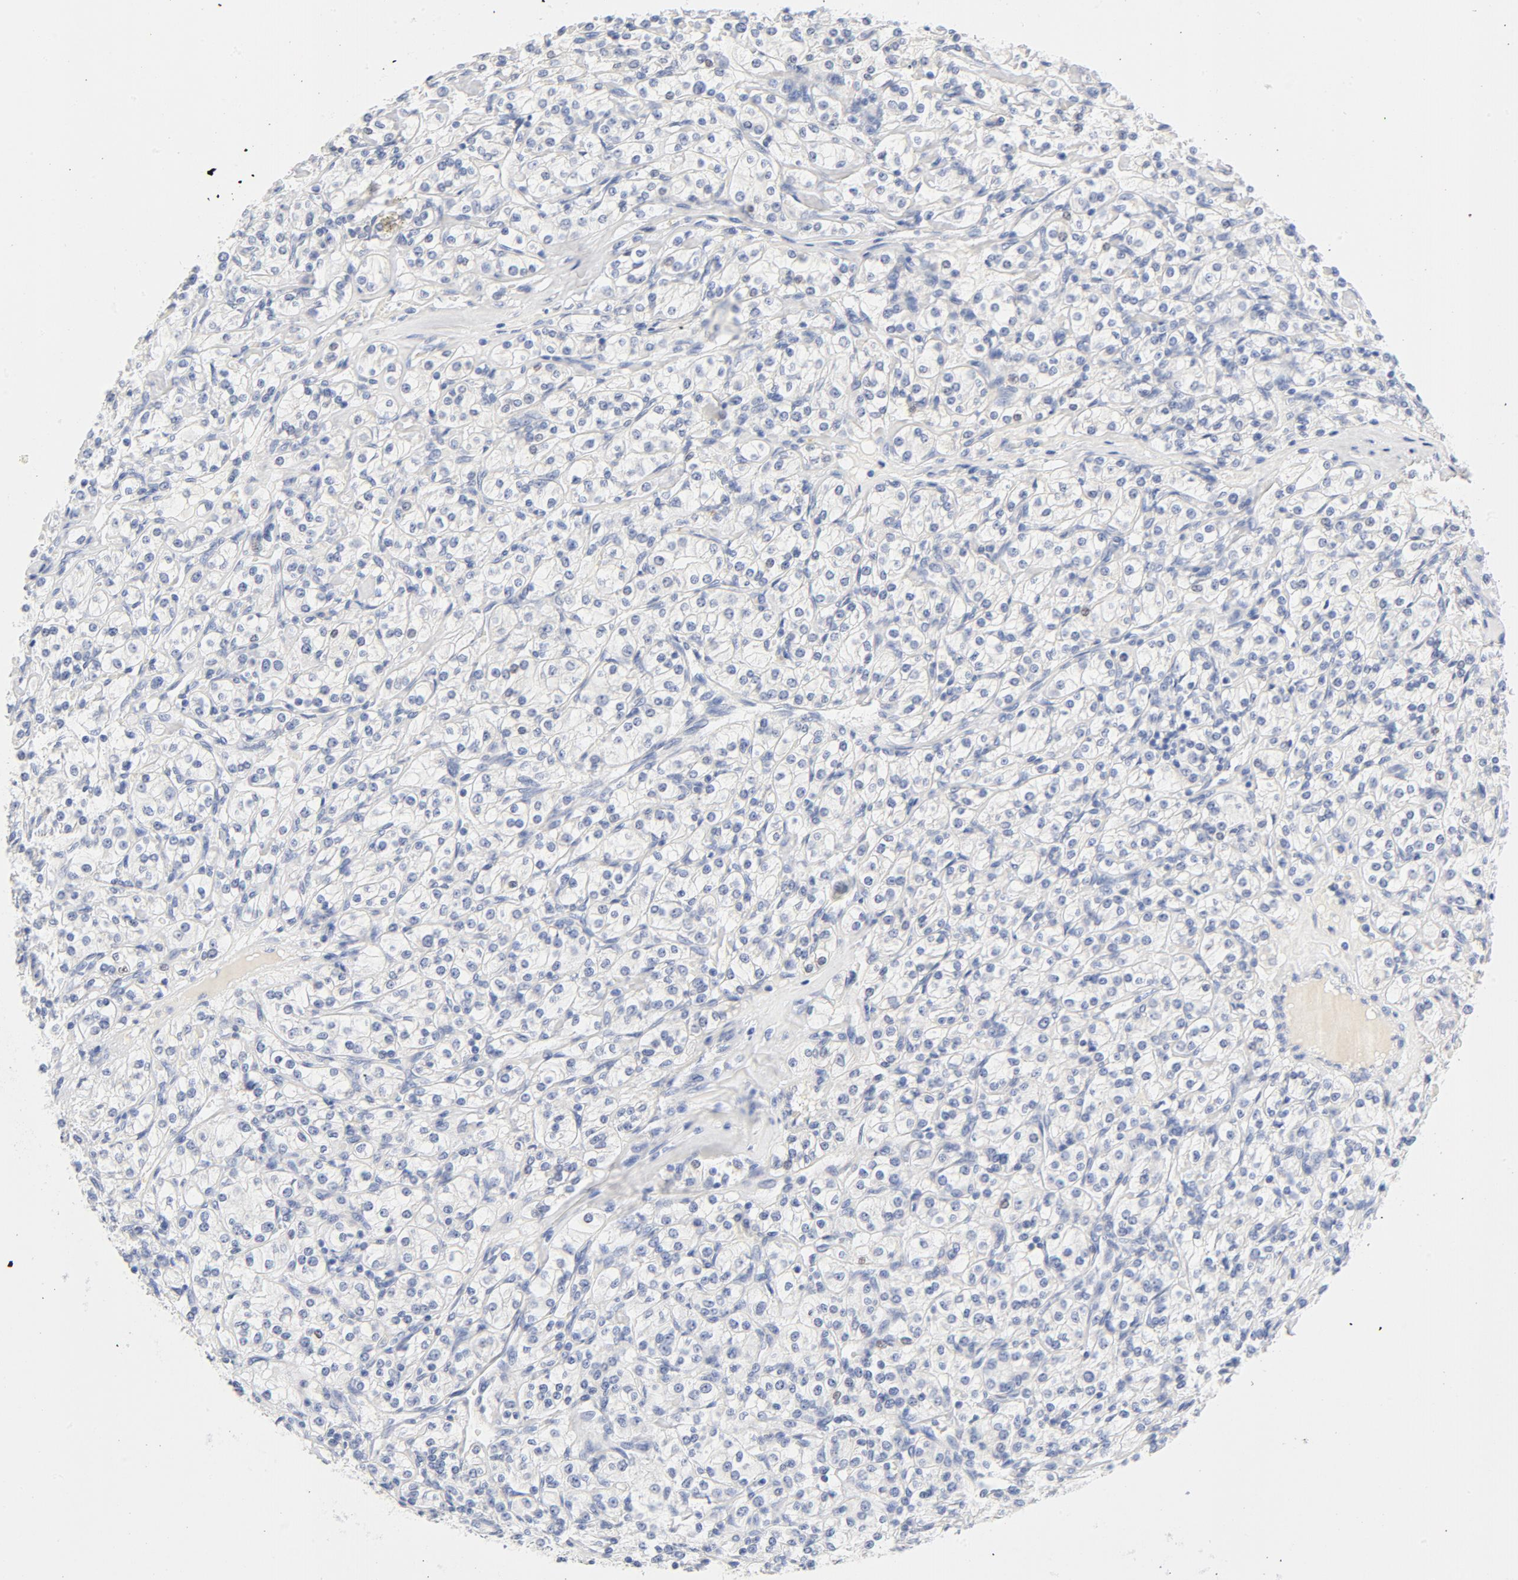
{"staining": {"intensity": "negative", "quantity": "none", "location": "none"}, "tissue": "renal cancer", "cell_type": "Tumor cells", "image_type": "cancer", "snomed": [{"axis": "morphology", "description": "Adenocarcinoma, NOS"}, {"axis": "topography", "description": "Kidney"}], "caption": "This is an immunohistochemistry histopathology image of human renal adenocarcinoma. There is no positivity in tumor cells.", "gene": "HOMER1", "patient": {"sex": "male", "age": 77}}